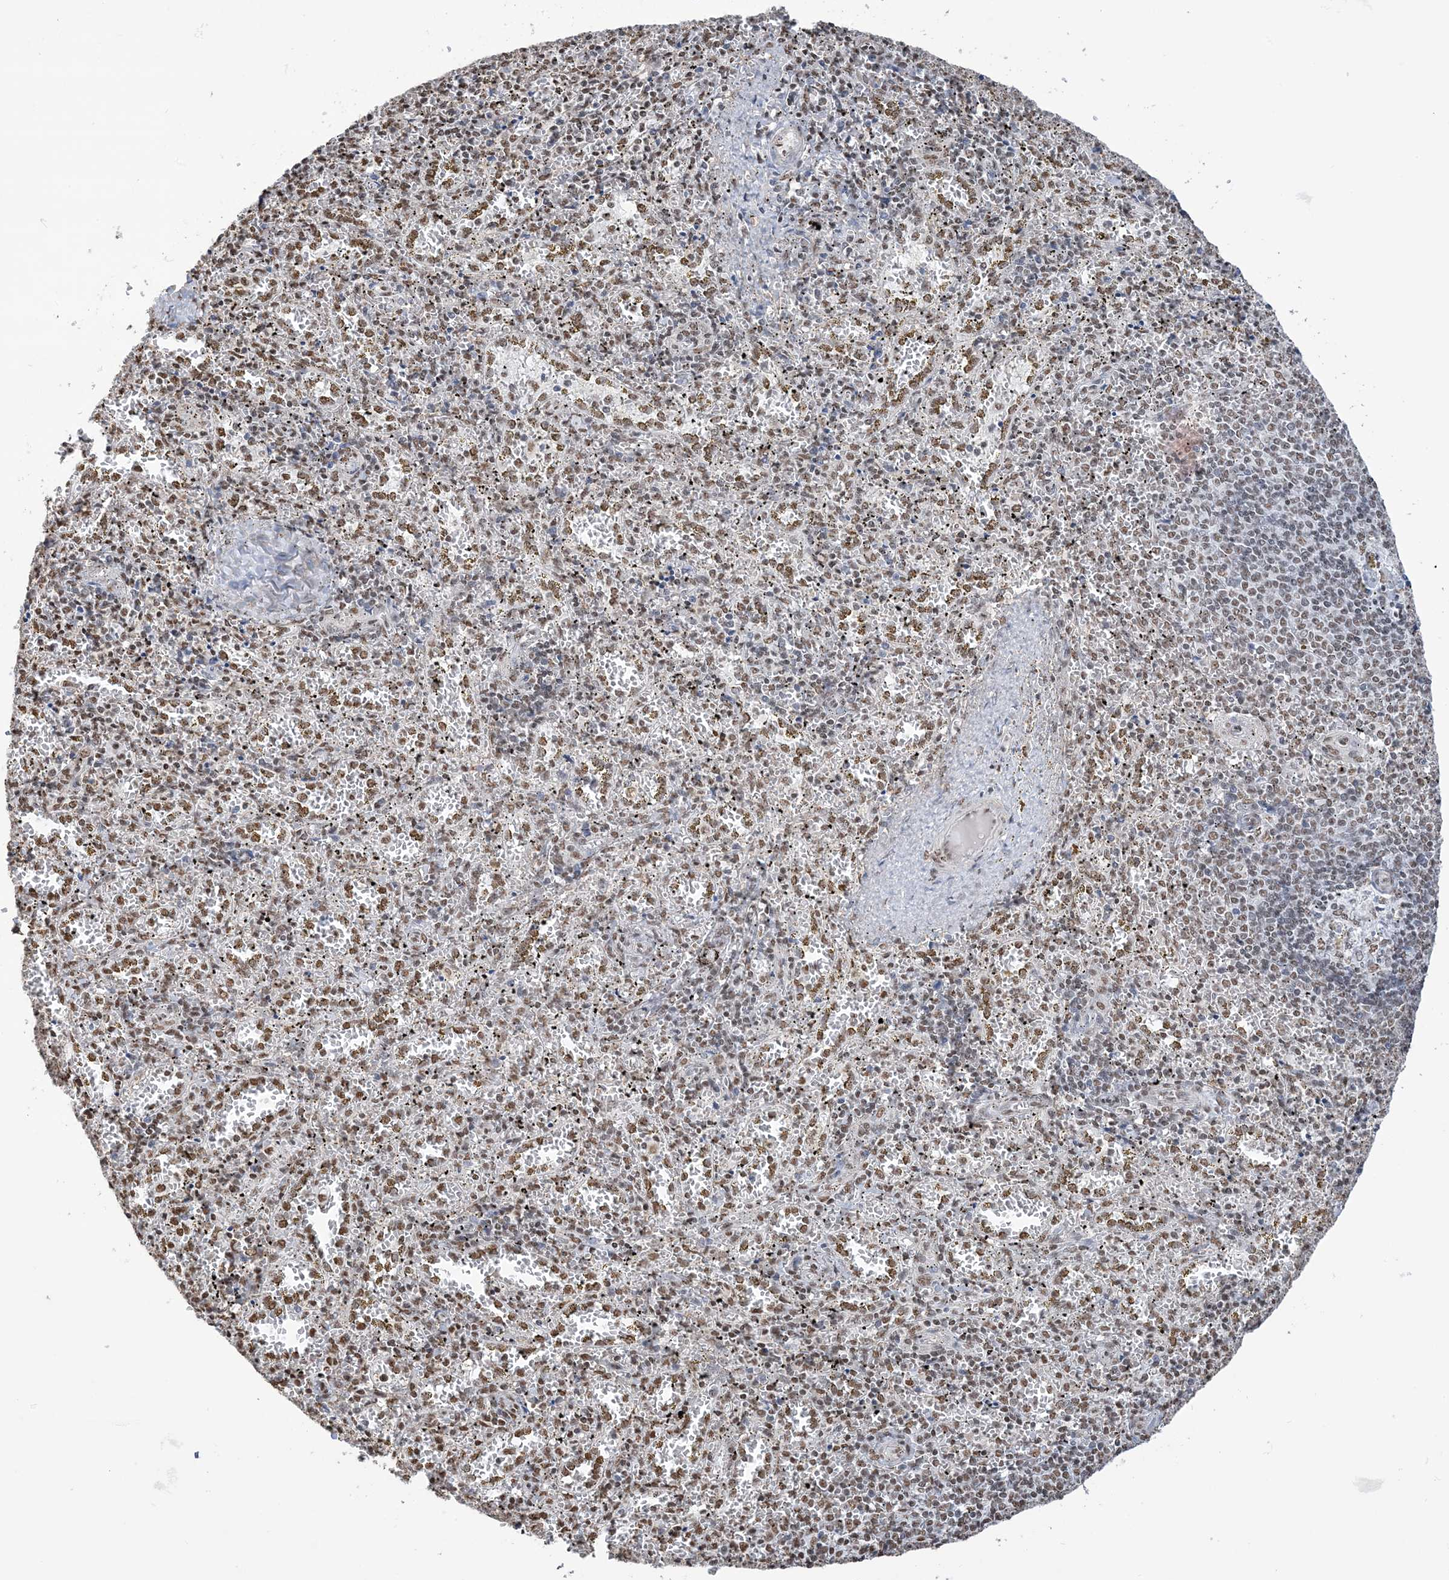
{"staining": {"intensity": "moderate", "quantity": ">75%", "location": "nuclear"}, "tissue": "spleen", "cell_type": "Cells in red pulp", "image_type": "normal", "snomed": [{"axis": "morphology", "description": "Normal tissue, NOS"}, {"axis": "topography", "description": "Spleen"}], "caption": "Immunohistochemical staining of unremarkable spleen demonstrates >75% levels of moderate nuclear protein positivity in about >75% of cells in red pulp. Nuclei are stained in blue.", "gene": "ZNF792", "patient": {"sex": "male", "age": 11}}